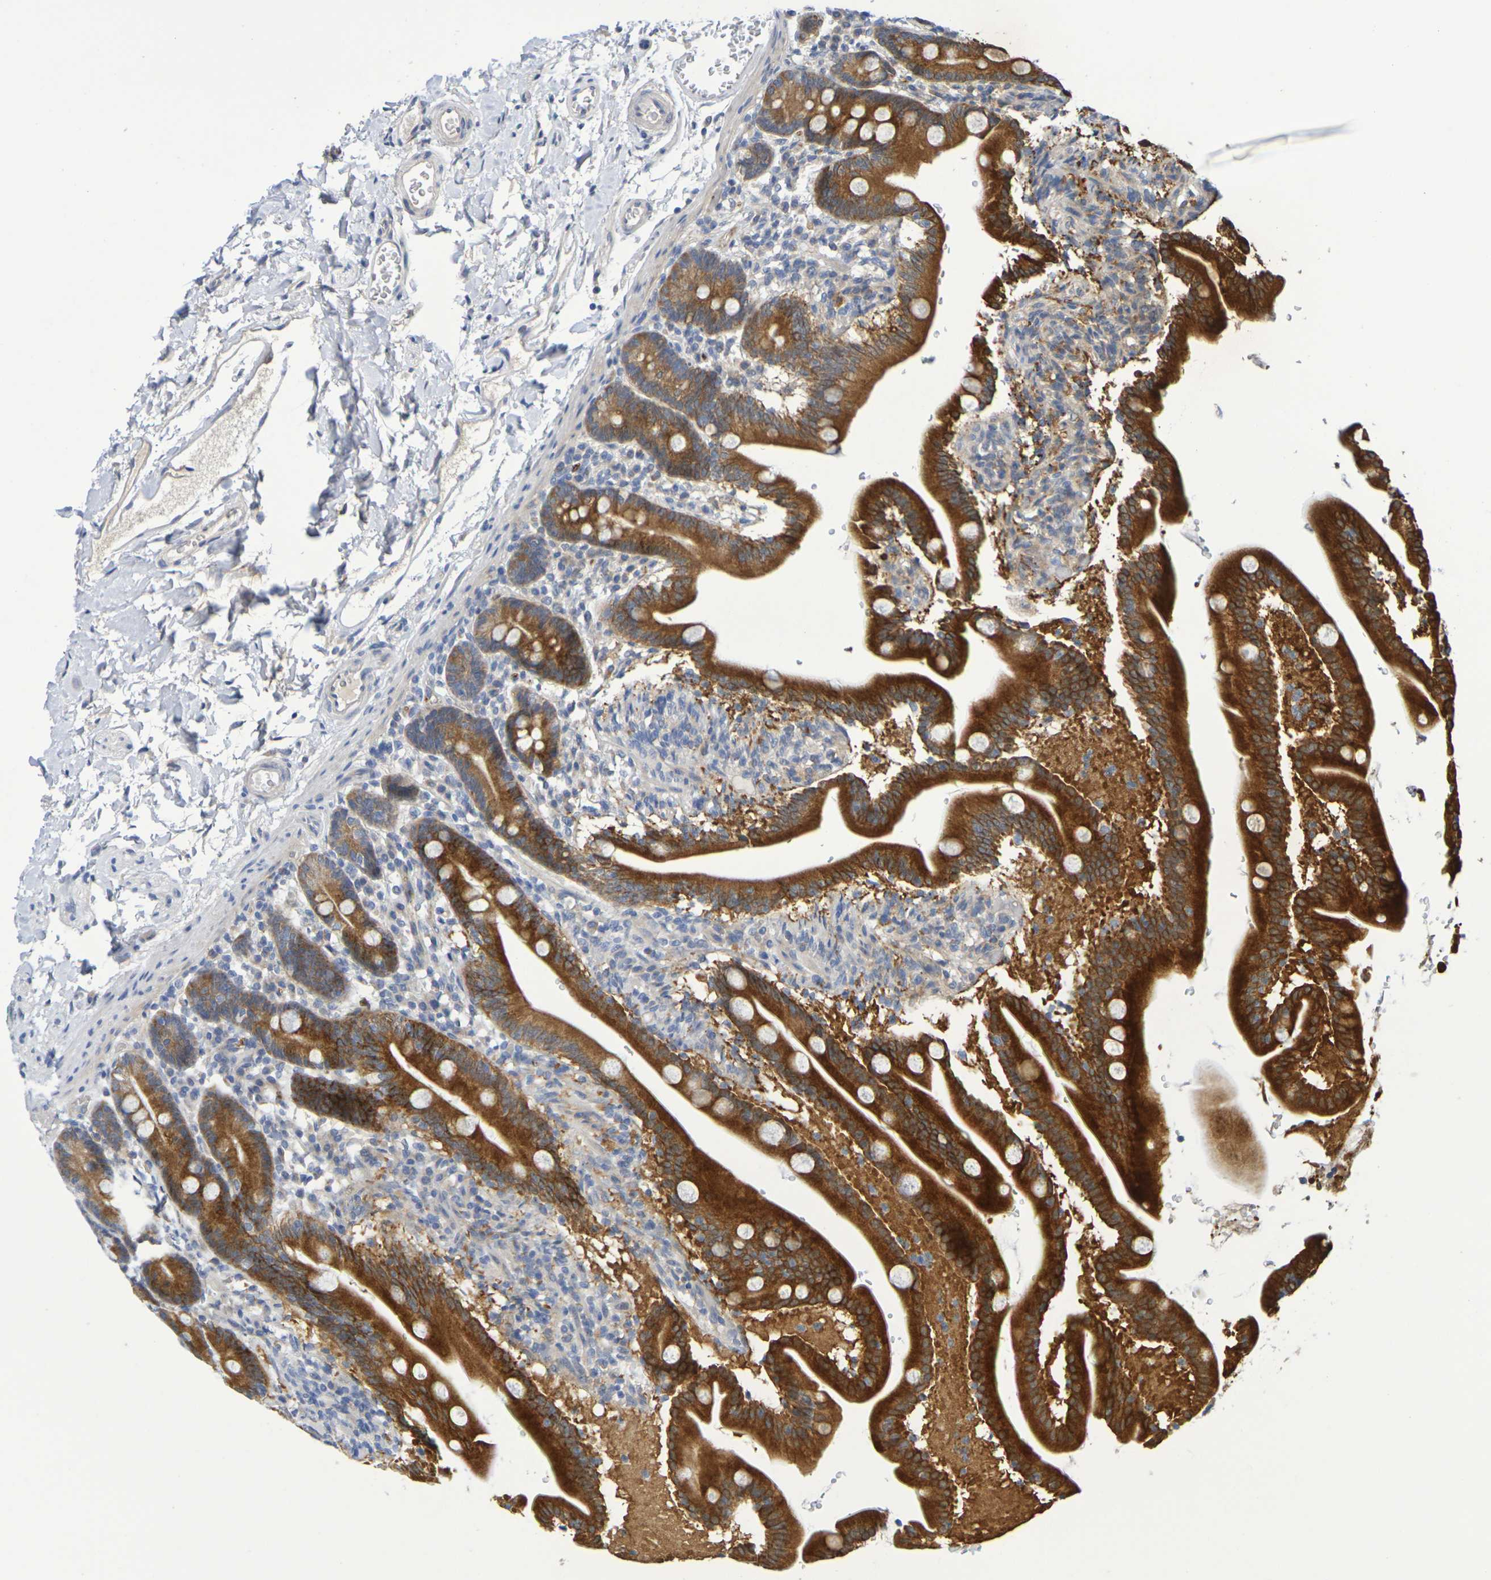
{"staining": {"intensity": "strong", "quantity": ">75%", "location": "cytoplasmic/membranous"}, "tissue": "duodenum", "cell_type": "Glandular cells", "image_type": "normal", "snomed": [{"axis": "morphology", "description": "Normal tissue, NOS"}, {"axis": "topography", "description": "Duodenum"}], "caption": "Brown immunohistochemical staining in unremarkable human duodenum shows strong cytoplasmic/membranous staining in approximately >75% of glandular cells. (brown staining indicates protein expression, while blue staining denotes nuclei).", "gene": "SDC4", "patient": {"sex": "male", "age": 54}}